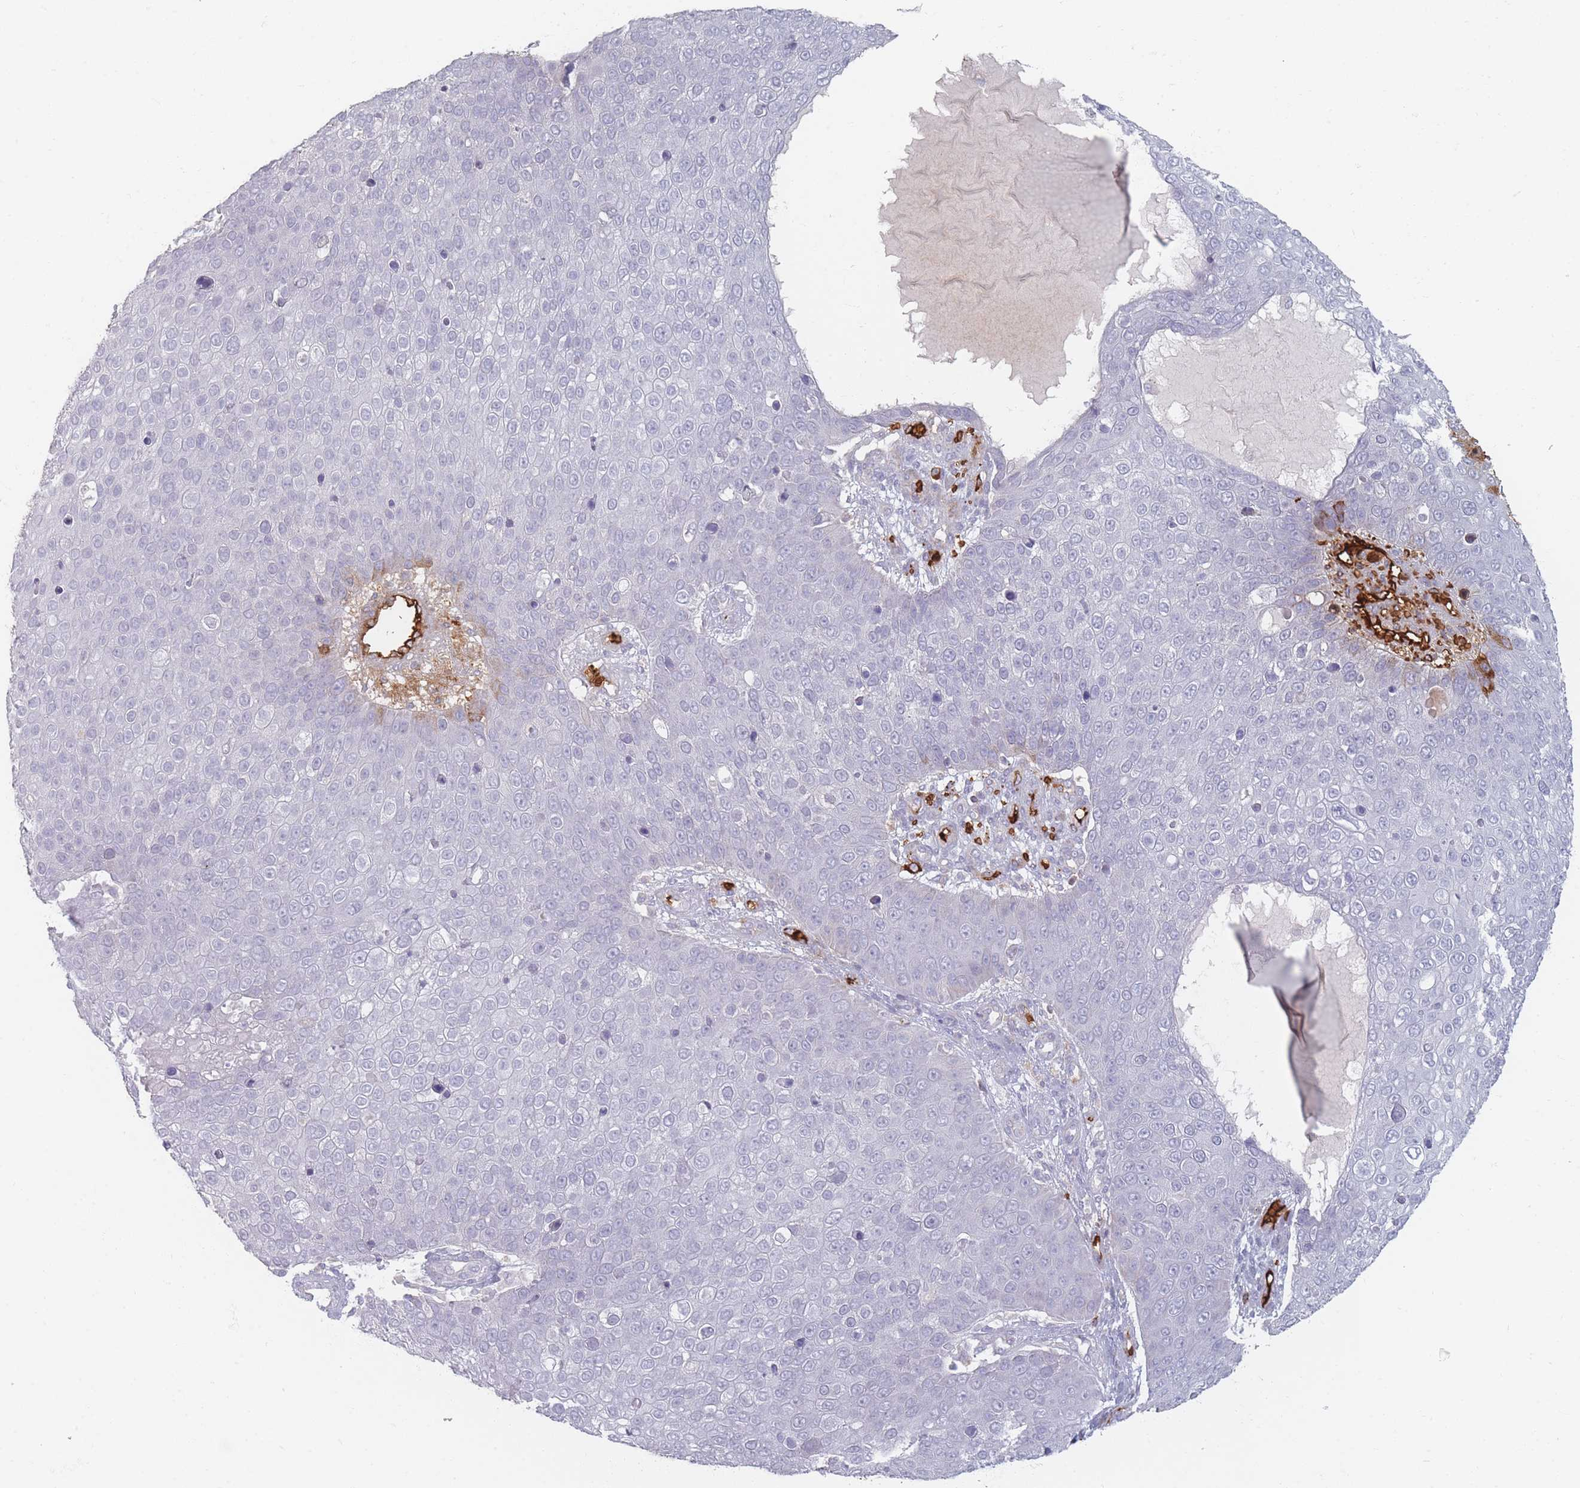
{"staining": {"intensity": "negative", "quantity": "none", "location": "none"}, "tissue": "skin cancer", "cell_type": "Tumor cells", "image_type": "cancer", "snomed": [{"axis": "morphology", "description": "Squamous cell carcinoma, NOS"}, {"axis": "topography", "description": "Skin"}], "caption": "This is a micrograph of immunohistochemistry (IHC) staining of squamous cell carcinoma (skin), which shows no expression in tumor cells.", "gene": "SLC2A6", "patient": {"sex": "male", "age": 71}}